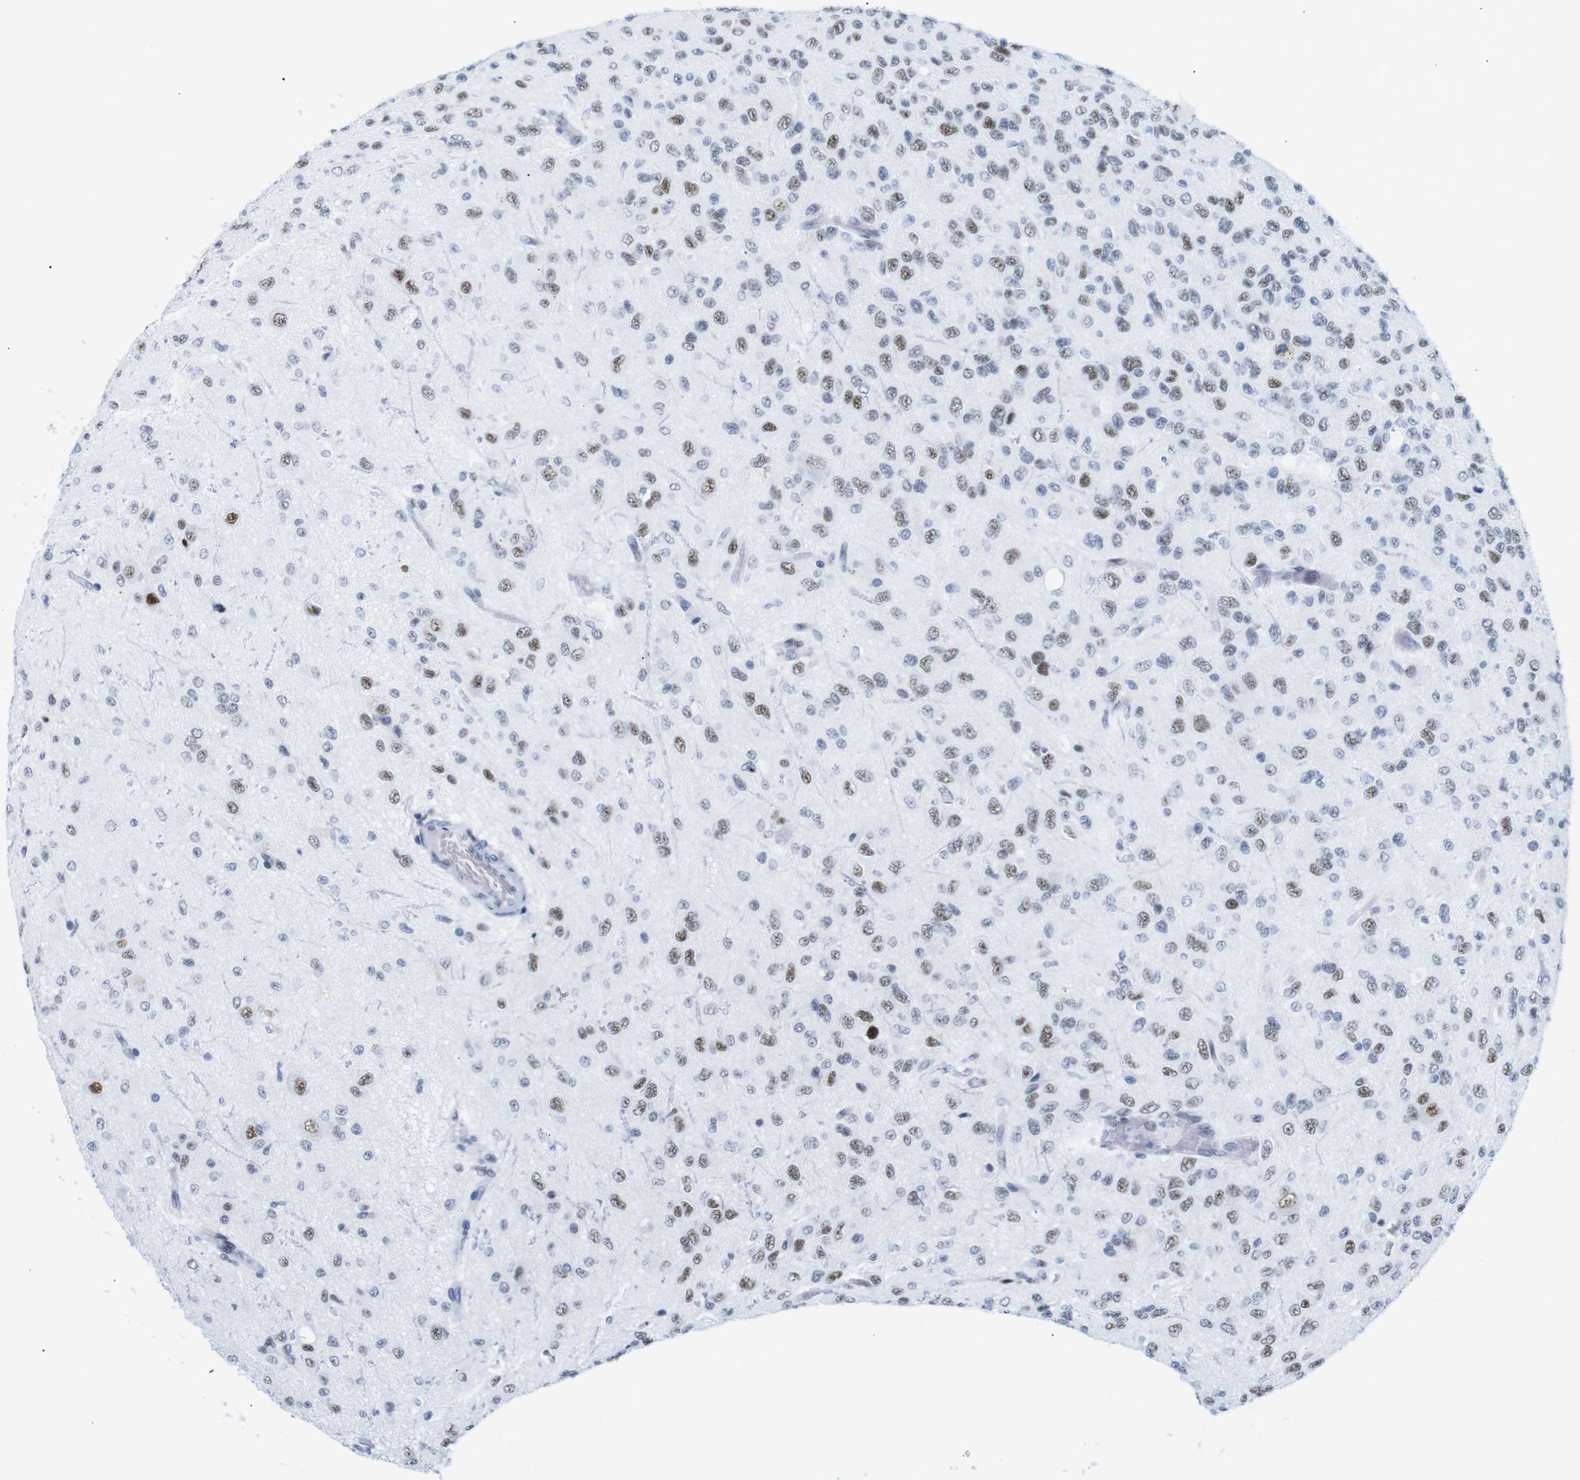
{"staining": {"intensity": "moderate", "quantity": ">75%", "location": "nuclear"}, "tissue": "glioma", "cell_type": "Tumor cells", "image_type": "cancer", "snomed": [{"axis": "morphology", "description": "Glioma, malignant, High grade"}, {"axis": "topography", "description": "pancreas cauda"}], "caption": "Malignant glioma (high-grade) tissue demonstrates moderate nuclear staining in about >75% of tumor cells", "gene": "TRA2B", "patient": {"sex": "male", "age": 60}}